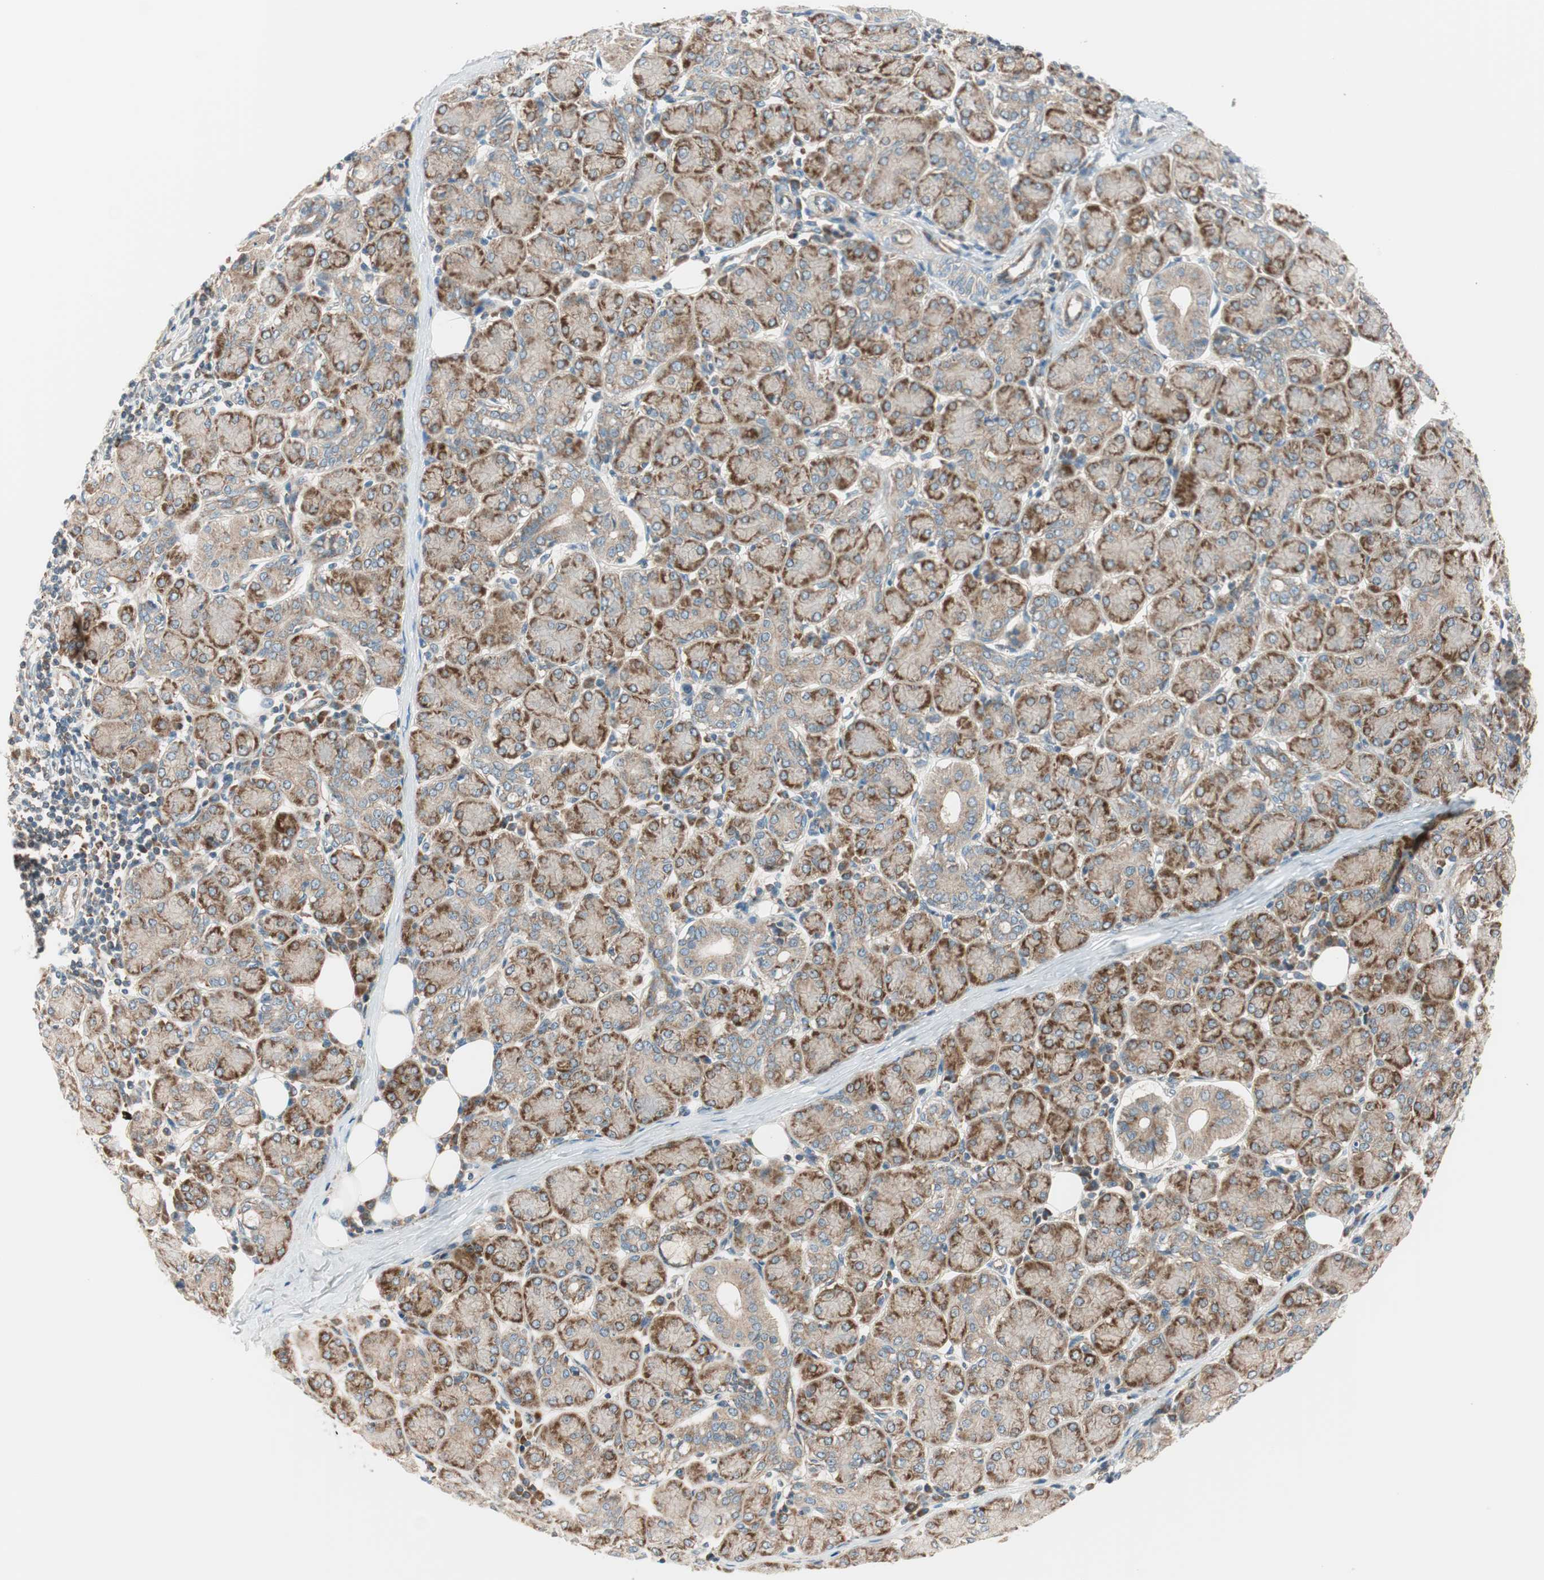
{"staining": {"intensity": "moderate", "quantity": ">75%", "location": "cytoplasmic/membranous"}, "tissue": "salivary gland", "cell_type": "Glandular cells", "image_type": "normal", "snomed": [{"axis": "morphology", "description": "Normal tissue, NOS"}, {"axis": "morphology", "description": "Inflammation, NOS"}, {"axis": "topography", "description": "Lymph node"}, {"axis": "topography", "description": "Salivary gland"}], "caption": "This micrograph exhibits normal salivary gland stained with immunohistochemistry (IHC) to label a protein in brown. The cytoplasmic/membranous of glandular cells show moderate positivity for the protein. Nuclei are counter-stained blue.", "gene": "ABI1", "patient": {"sex": "male", "age": 3}}